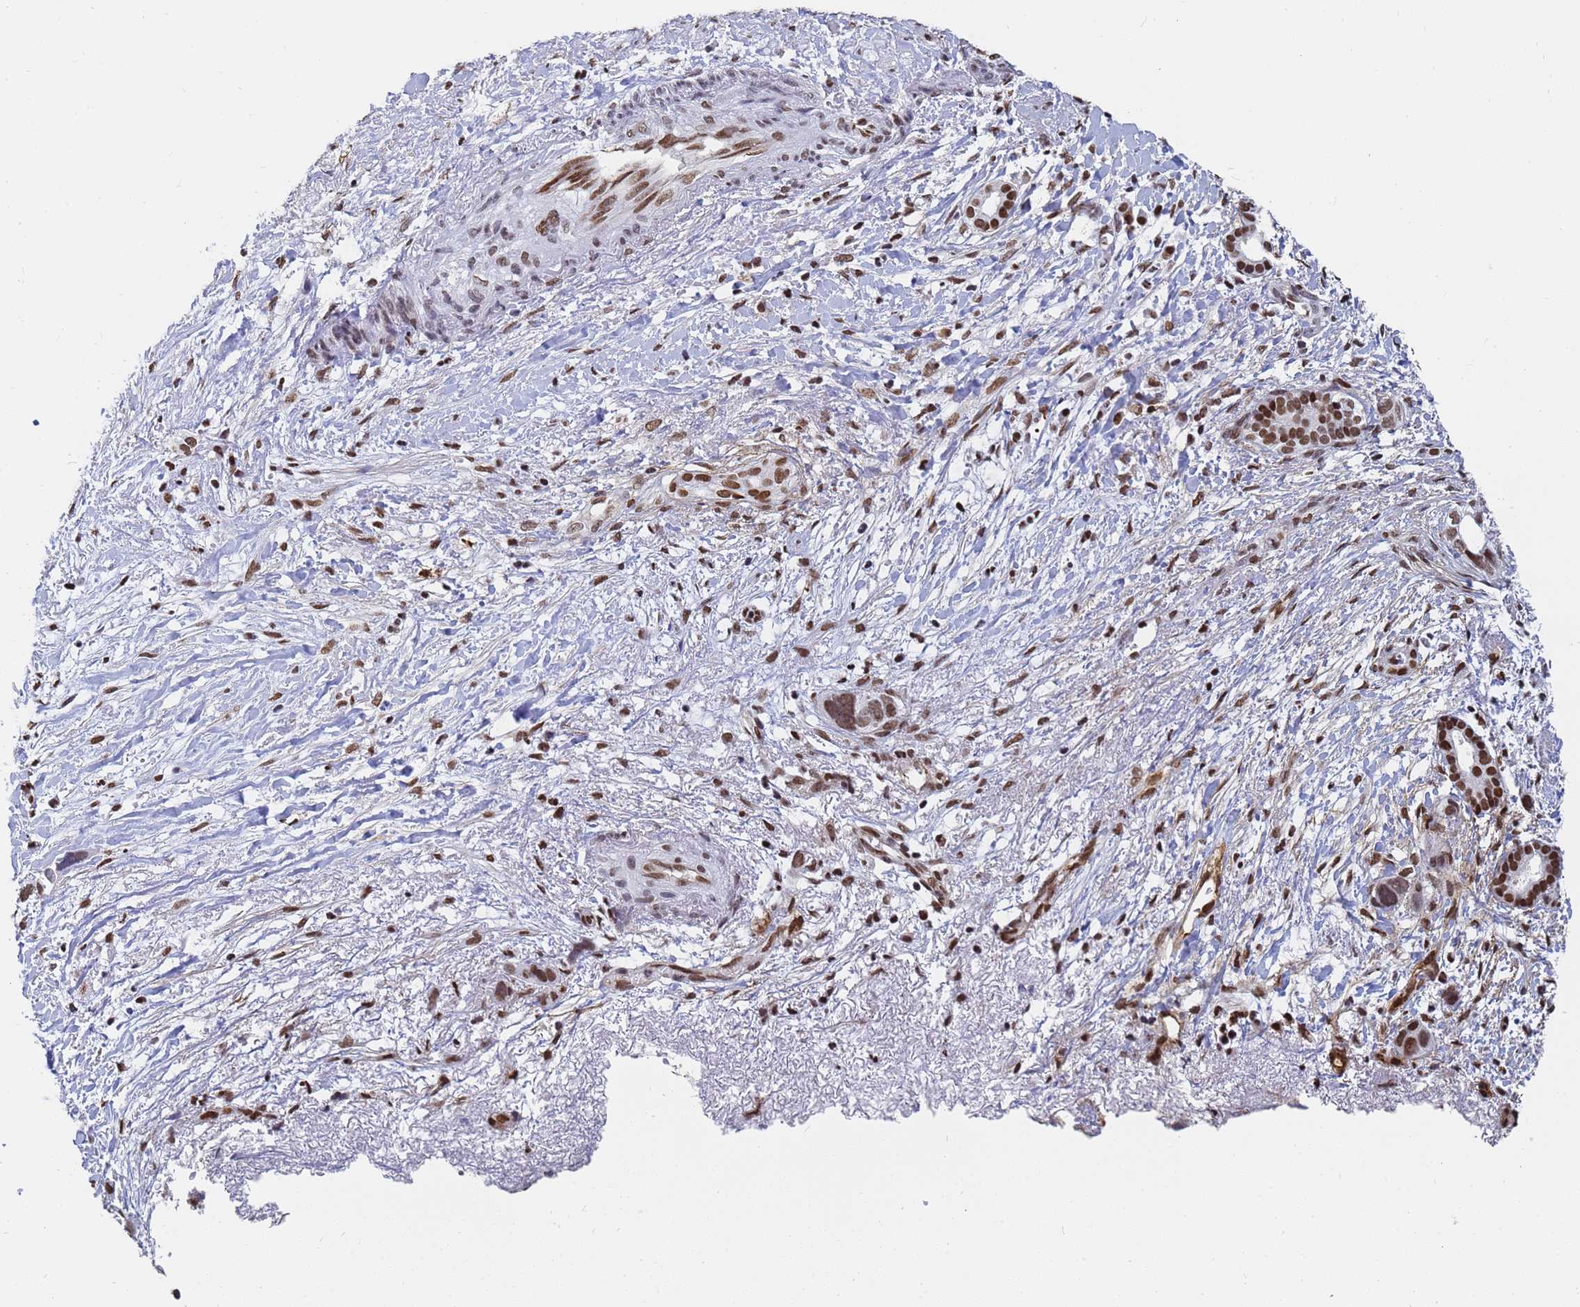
{"staining": {"intensity": "moderate", "quantity": ">75%", "location": "nuclear"}, "tissue": "liver cancer", "cell_type": "Tumor cells", "image_type": "cancer", "snomed": [{"axis": "morphology", "description": "Cholangiocarcinoma"}, {"axis": "topography", "description": "Liver"}], "caption": "An image showing moderate nuclear staining in approximately >75% of tumor cells in liver cholangiocarcinoma, as visualized by brown immunohistochemical staining.", "gene": "RAVER2", "patient": {"sex": "female", "age": 79}}